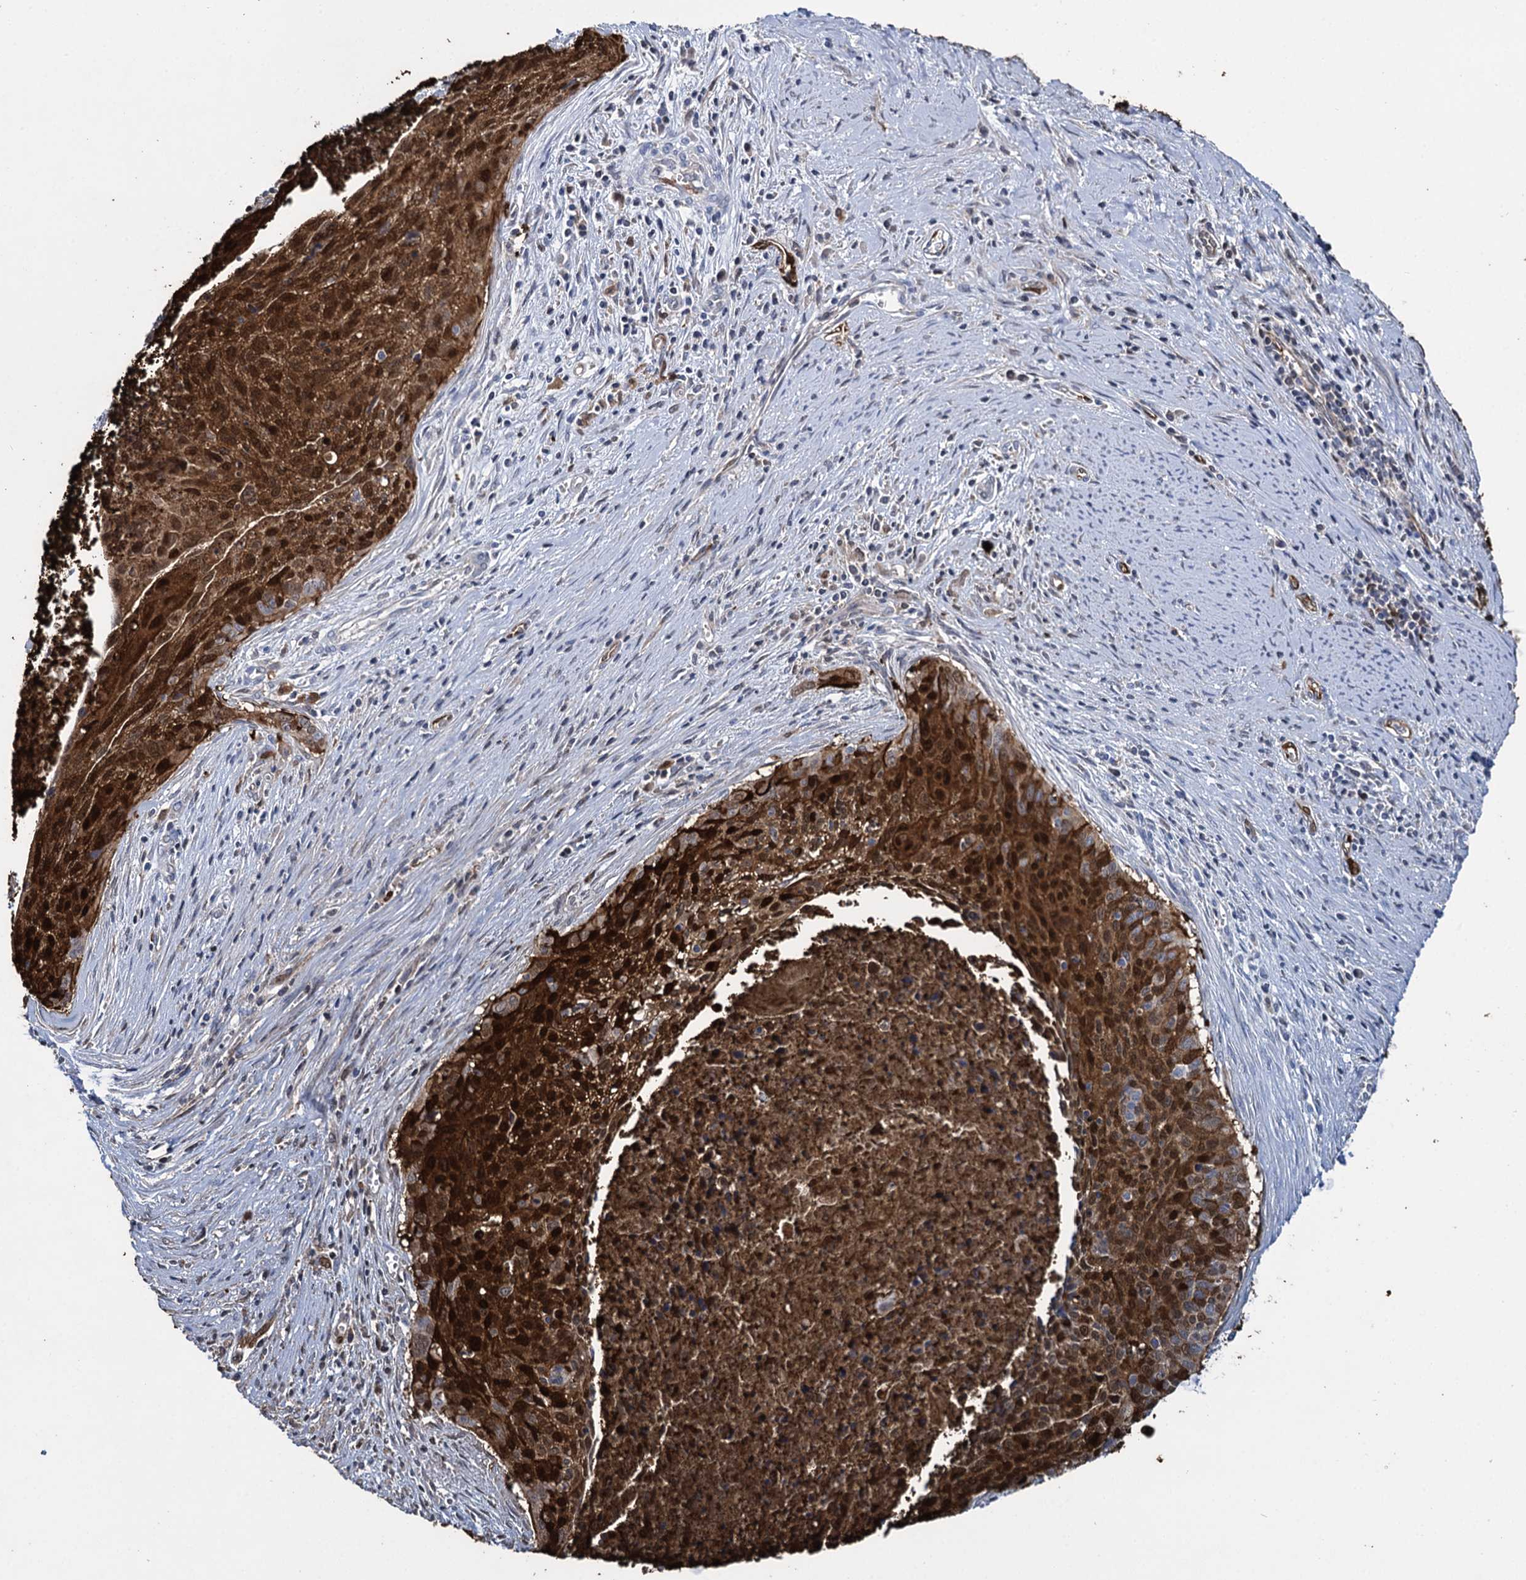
{"staining": {"intensity": "strong", "quantity": ">75%", "location": "cytoplasmic/membranous,nuclear"}, "tissue": "cervical cancer", "cell_type": "Tumor cells", "image_type": "cancer", "snomed": [{"axis": "morphology", "description": "Squamous cell carcinoma, NOS"}, {"axis": "topography", "description": "Cervix"}], "caption": "Immunohistochemical staining of human cervical squamous cell carcinoma reveals strong cytoplasmic/membranous and nuclear protein staining in approximately >75% of tumor cells.", "gene": "FABP5", "patient": {"sex": "female", "age": 55}}